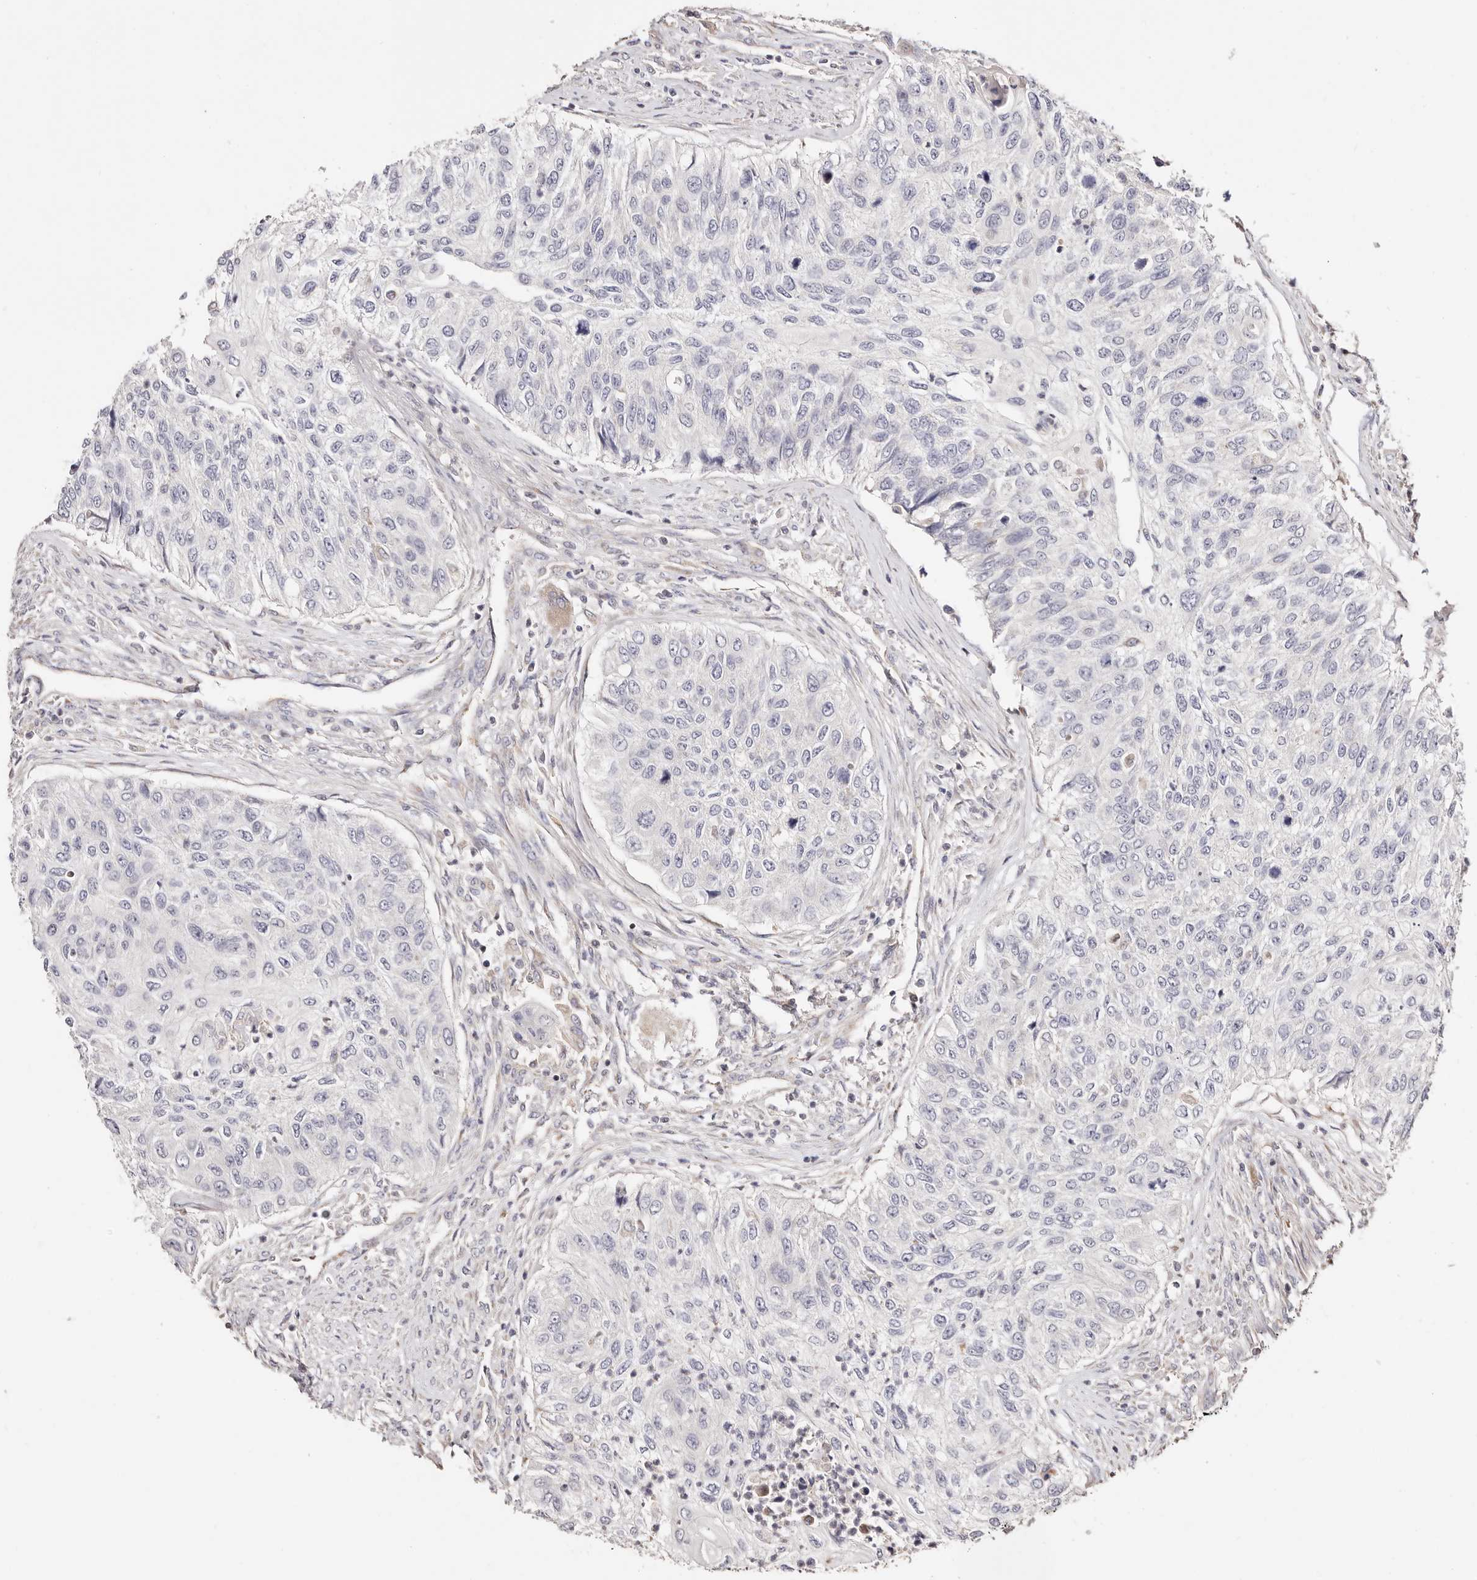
{"staining": {"intensity": "negative", "quantity": "none", "location": "none"}, "tissue": "urothelial cancer", "cell_type": "Tumor cells", "image_type": "cancer", "snomed": [{"axis": "morphology", "description": "Urothelial carcinoma, High grade"}, {"axis": "topography", "description": "Urinary bladder"}], "caption": "A histopathology image of human high-grade urothelial carcinoma is negative for staining in tumor cells.", "gene": "MAPK1", "patient": {"sex": "female", "age": 60}}